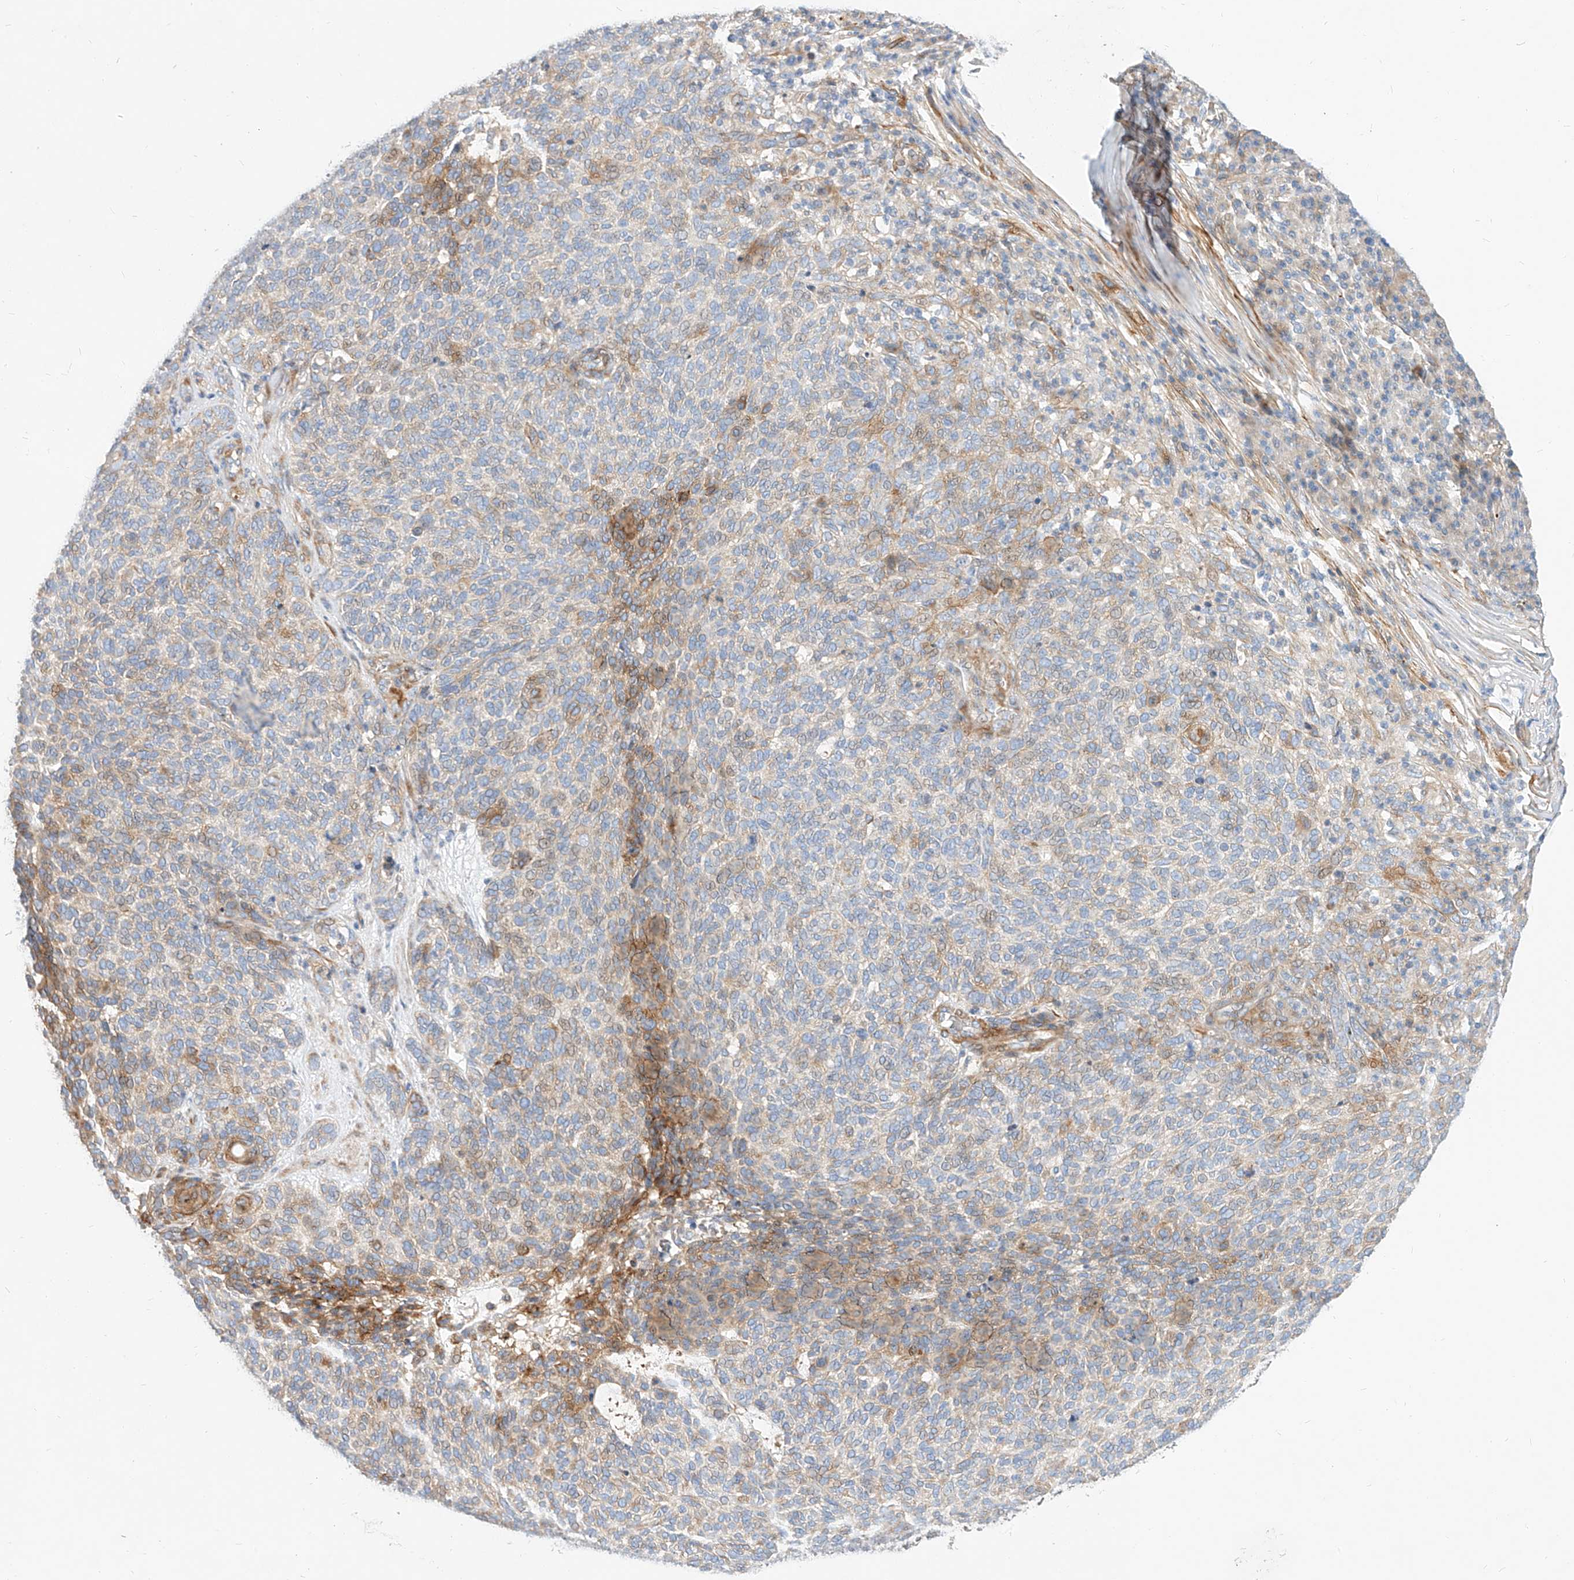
{"staining": {"intensity": "negative", "quantity": "none", "location": "none"}, "tissue": "skin cancer", "cell_type": "Tumor cells", "image_type": "cancer", "snomed": [{"axis": "morphology", "description": "Squamous cell carcinoma, NOS"}, {"axis": "topography", "description": "Skin"}], "caption": "The immunohistochemistry photomicrograph has no significant positivity in tumor cells of skin cancer tissue. (DAB immunohistochemistry (IHC), high magnification).", "gene": "KCNH5", "patient": {"sex": "female", "age": 90}}